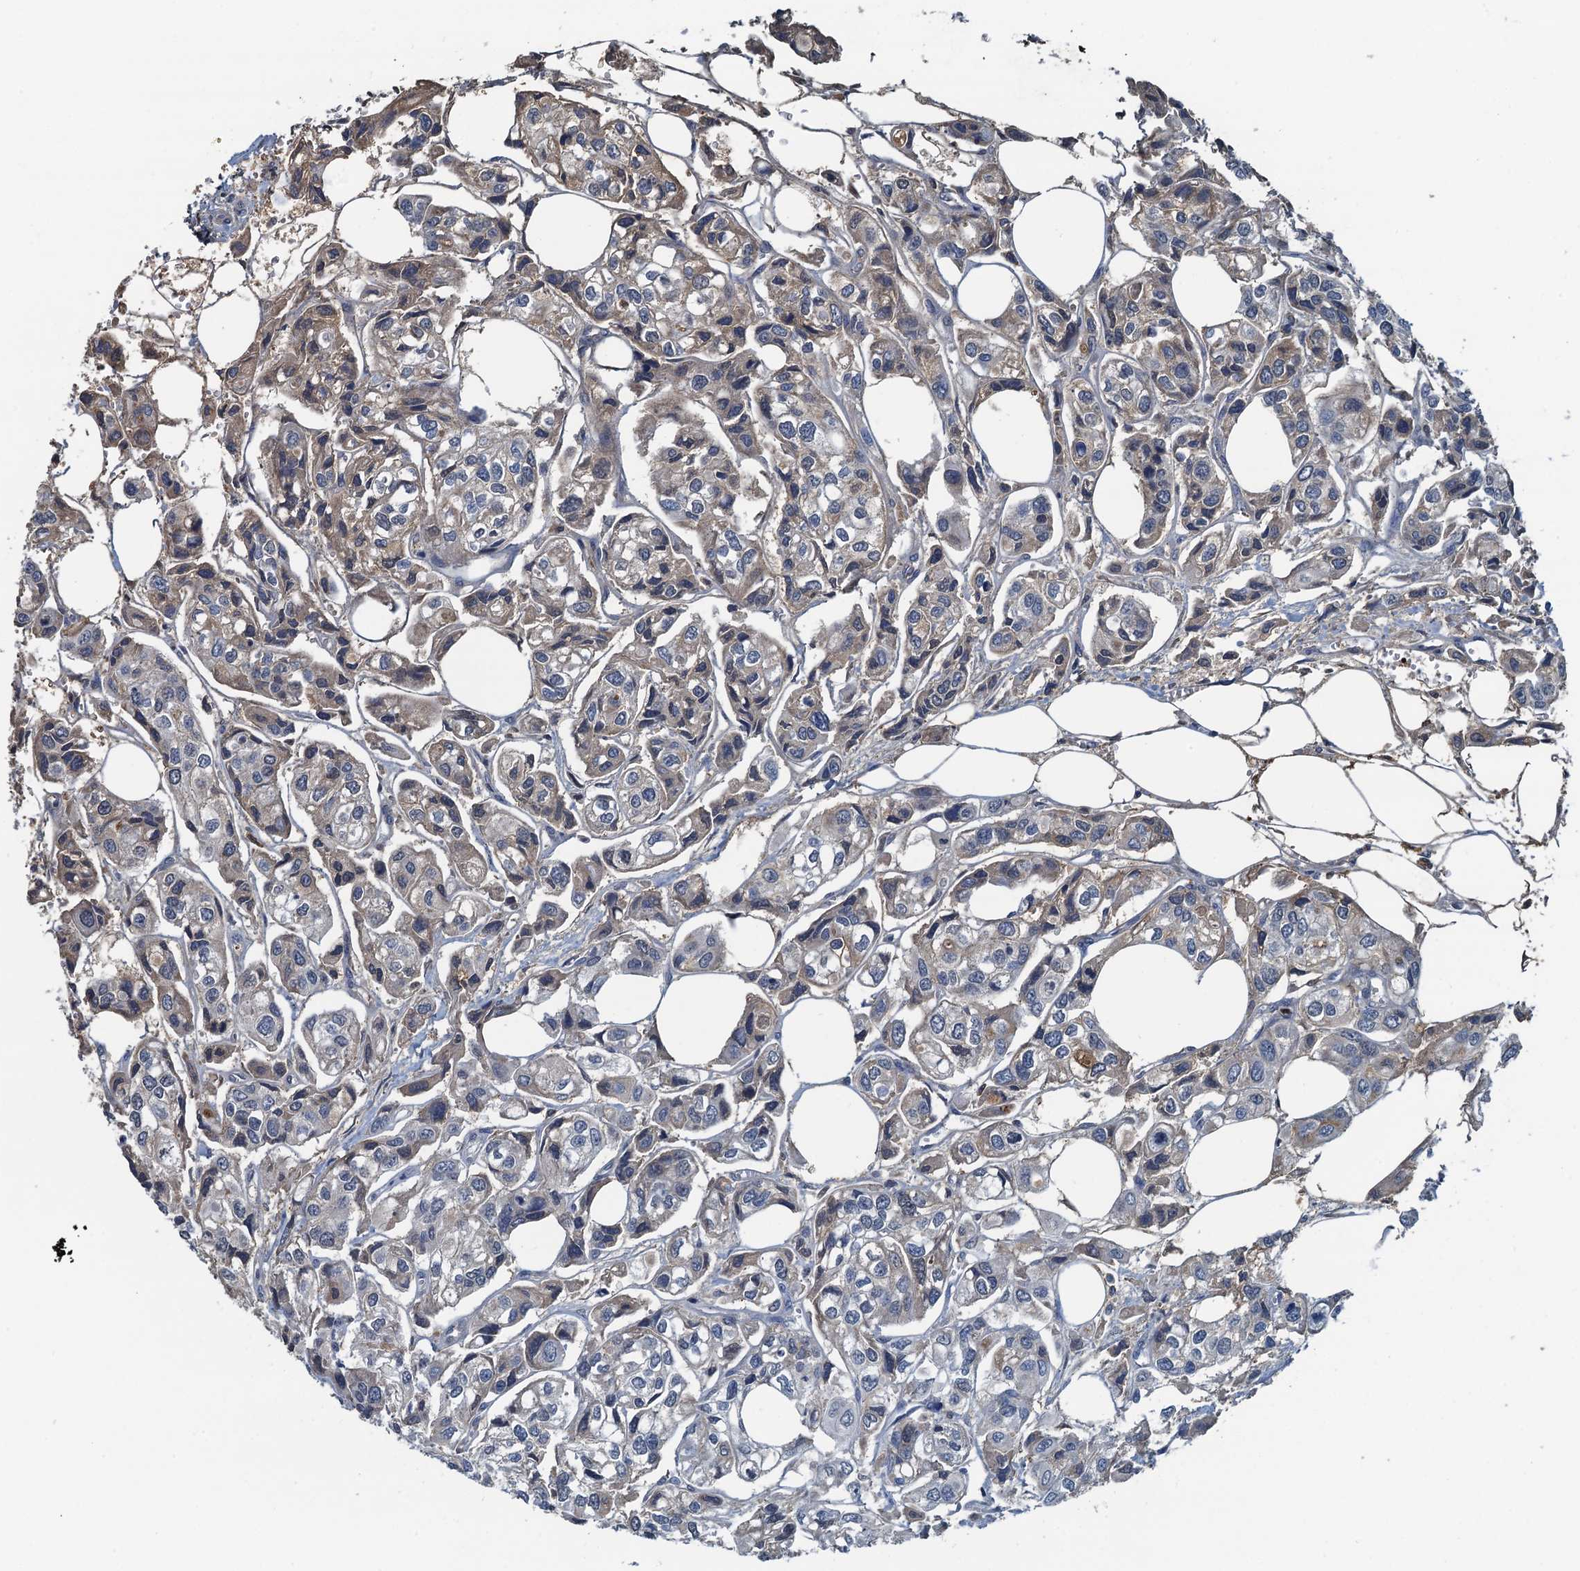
{"staining": {"intensity": "negative", "quantity": "none", "location": "none"}, "tissue": "urothelial cancer", "cell_type": "Tumor cells", "image_type": "cancer", "snomed": [{"axis": "morphology", "description": "Urothelial carcinoma, High grade"}, {"axis": "topography", "description": "Urinary bladder"}], "caption": "Immunohistochemistry image of high-grade urothelial carcinoma stained for a protein (brown), which reveals no expression in tumor cells.", "gene": "LSM14B", "patient": {"sex": "male", "age": 67}}